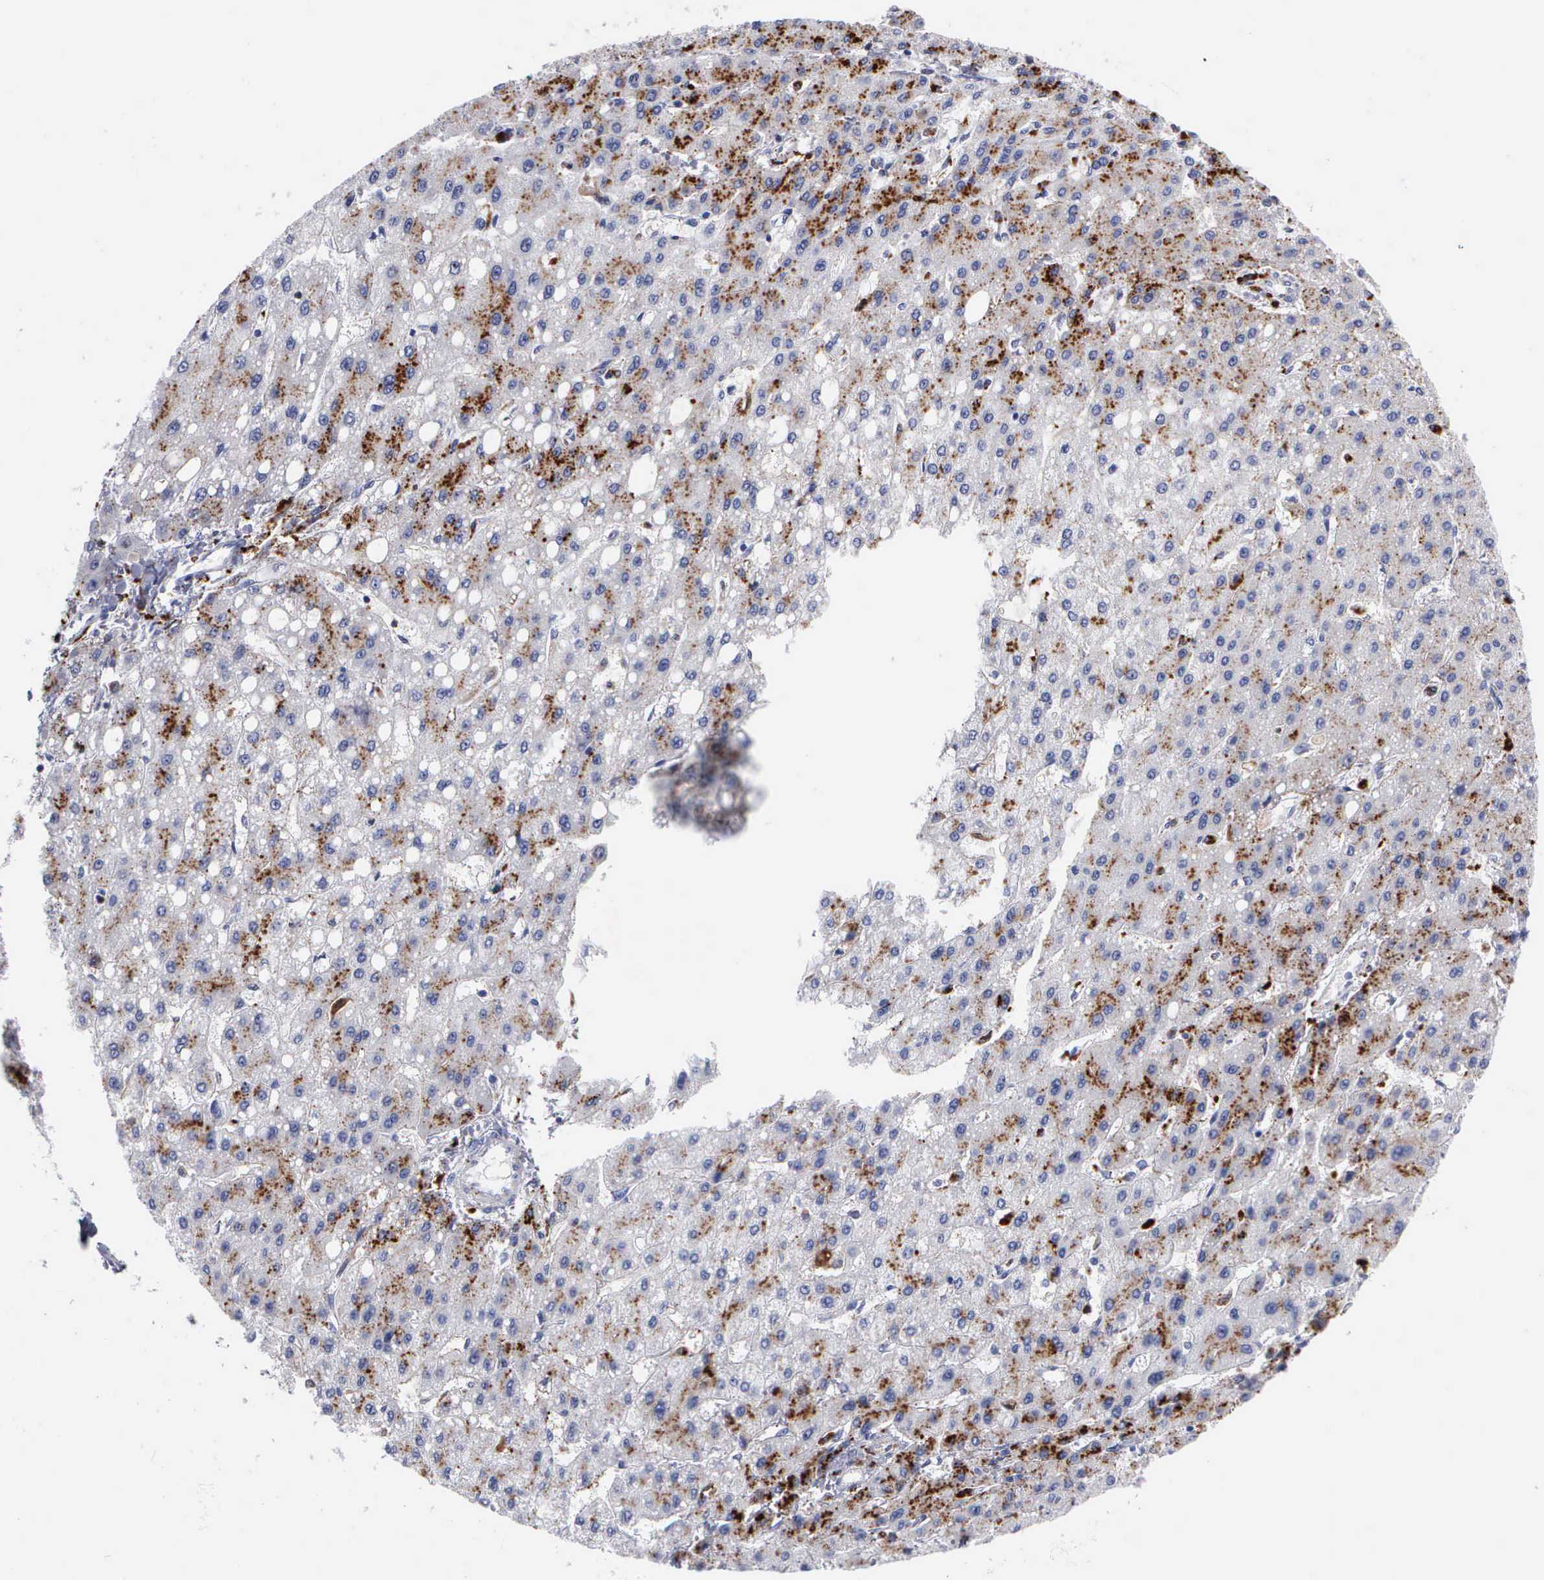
{"staining": {"intensity": "moderate", "quantity": "25%-75%", "location": "cytoplasmic/membranous"}, "tissue": "liver cancer", "cell_type": "Tumor cells", "image_type": "cancer", "snomed": [{"axis": "morphology", "description": "Carcinoma, Hepatocellular, NOS"}, {"axis": "topography", "description": "Liver"}], "caption": "Approximately 25%-75% of tumor cells in liver hepatocellular carcinoma demonstrate moderate cytoplasmic/membranous protein expression as visualized by brown immunohistochemical staining.", "gene": "CTSH", "patient": {"sex": "female", "age": 52}}